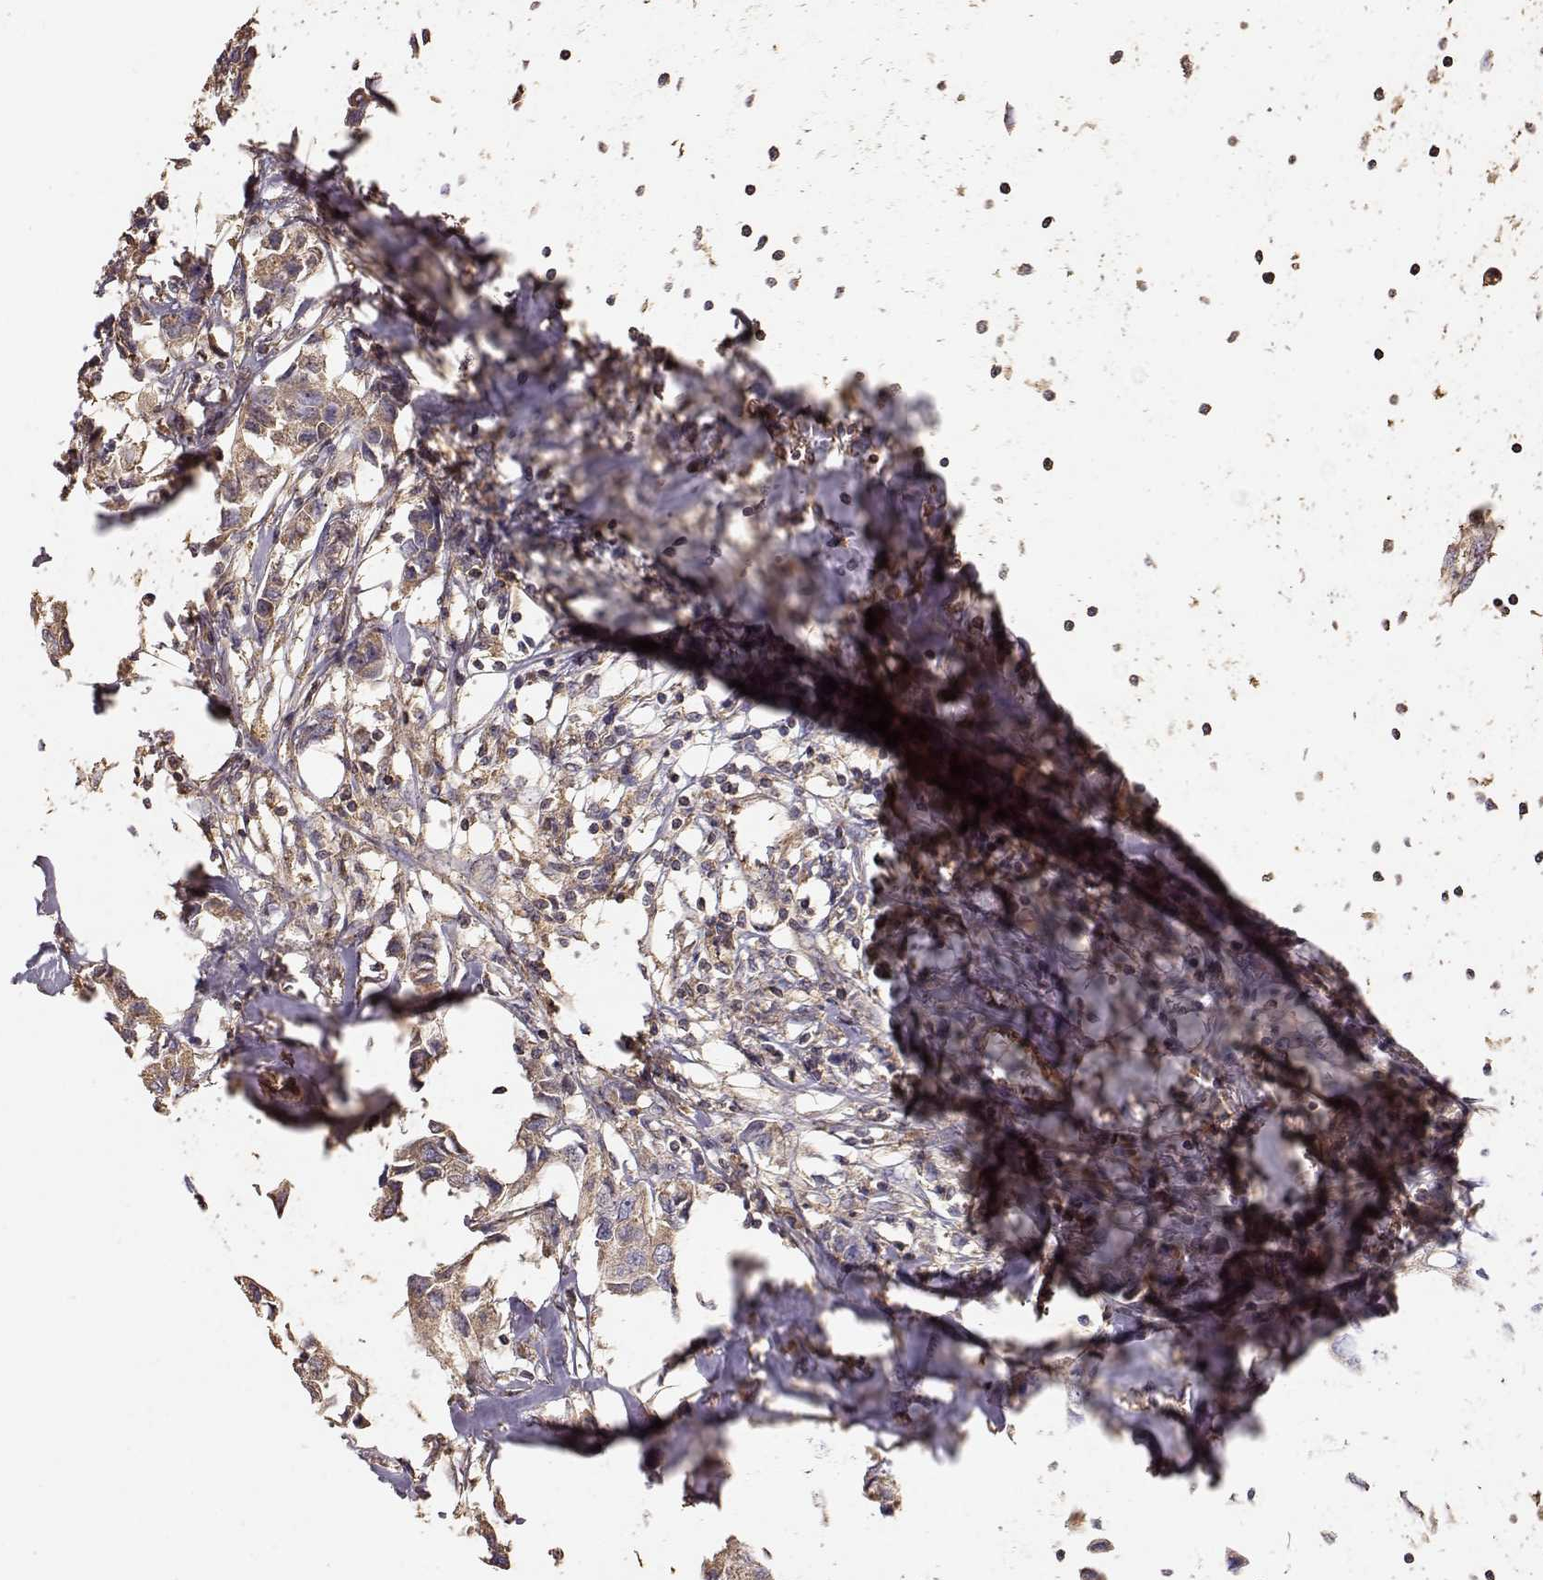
{"staining": {"intensity": "weak", "quantity": ">75%", "location": "cytoplasmic/membranous"}, "tissue": "breast cancer", "cell_type": "Tumor cells", "image_type": "cancer", "snomed": [{"axis": "morphology", "description": "Duct carcinoma"}, {"axis": "topography", "description": "Breast"}], "caption": "Breast infiltrating ductal carcinoma stained with a brown dye exhibits weak cytoplasmic/membranous positive expression in about >75% of tumor cells.", "gene": "TARS3", "patient": {"sex": "female", "age": 80}}